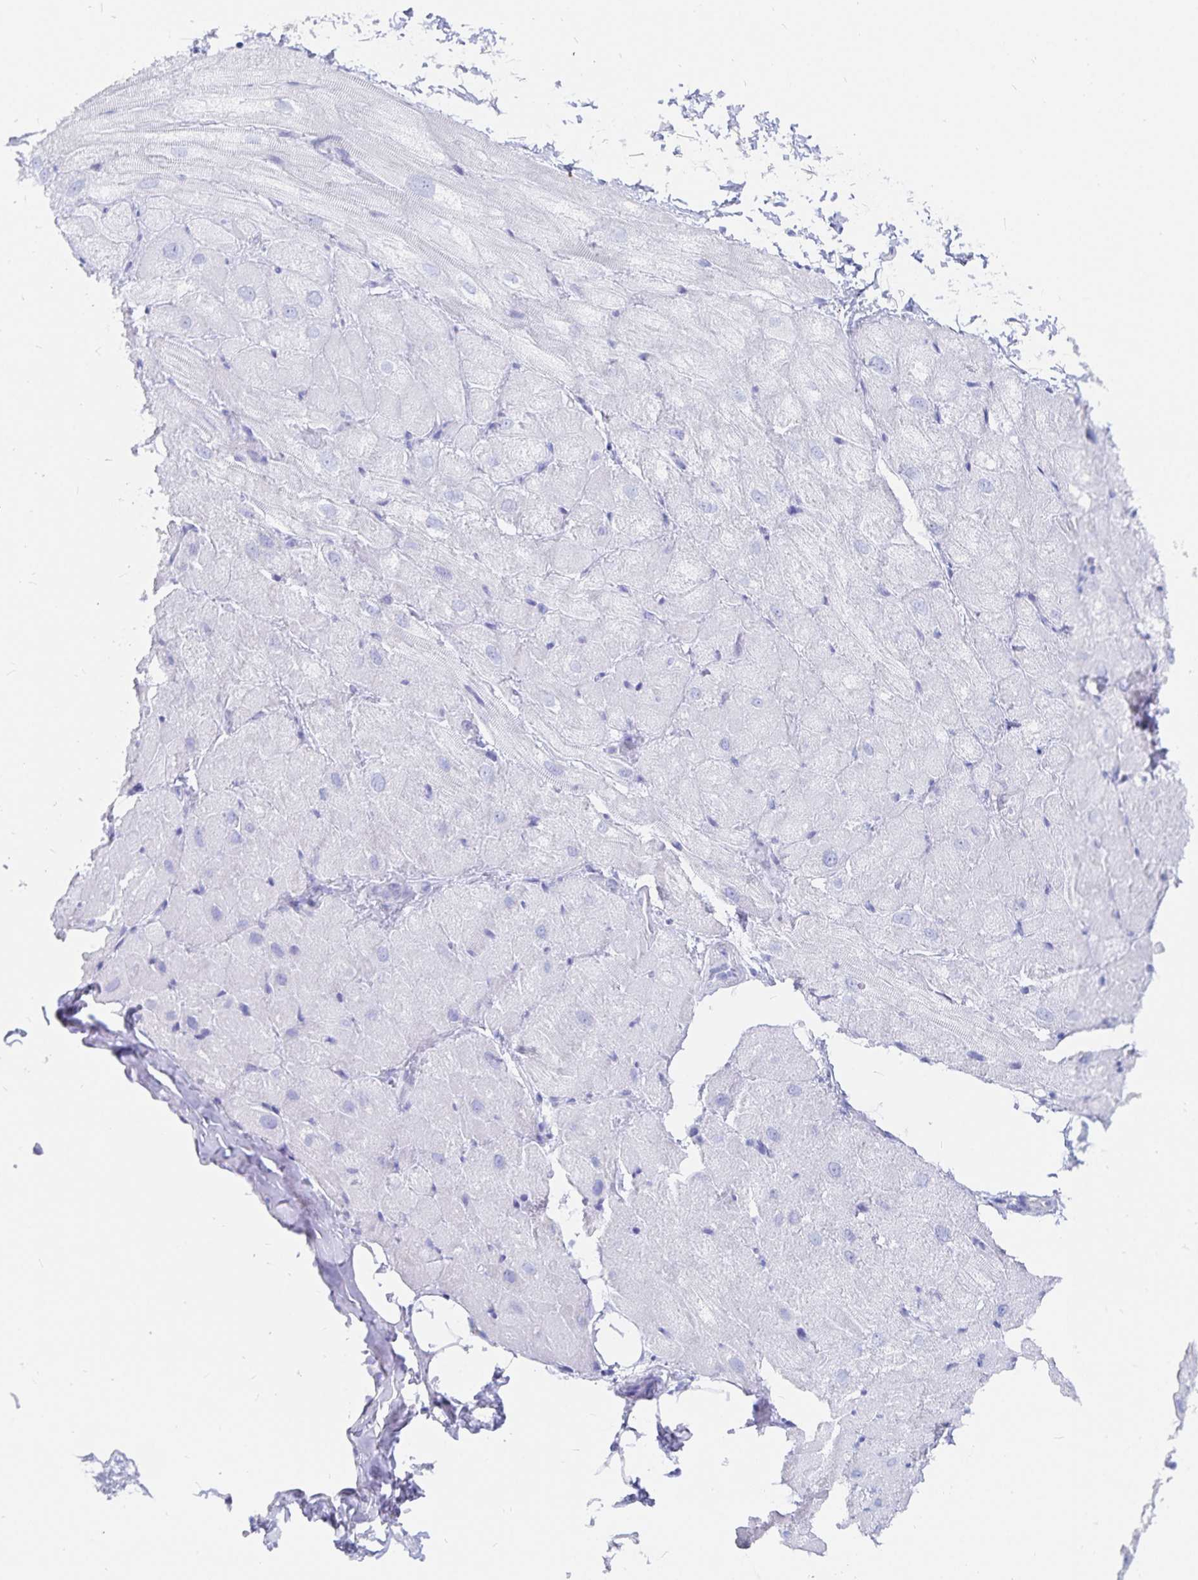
{"staining": {"intensity": "negative", "quantity": "none", "location": "none"}, "tissue": "heart muscle", "cell_type": "Cardiomyocytes", "image_type": "normal", "snomed": [{"axis": "morphology", "description": "Normal tissue, NOS"}, {"axis": "topography", "description": "Heart"}], "caption": "A photomicrograph of heart muscle stained for a protein demonstrates no brown staining in cardiomyocytes. (Brightfield microscopy of DAB (3,3'-diaminobenzidine) IHC at high magnification).", "gene": "INSL5", "patient": {"sex": "male", "age": 62}}